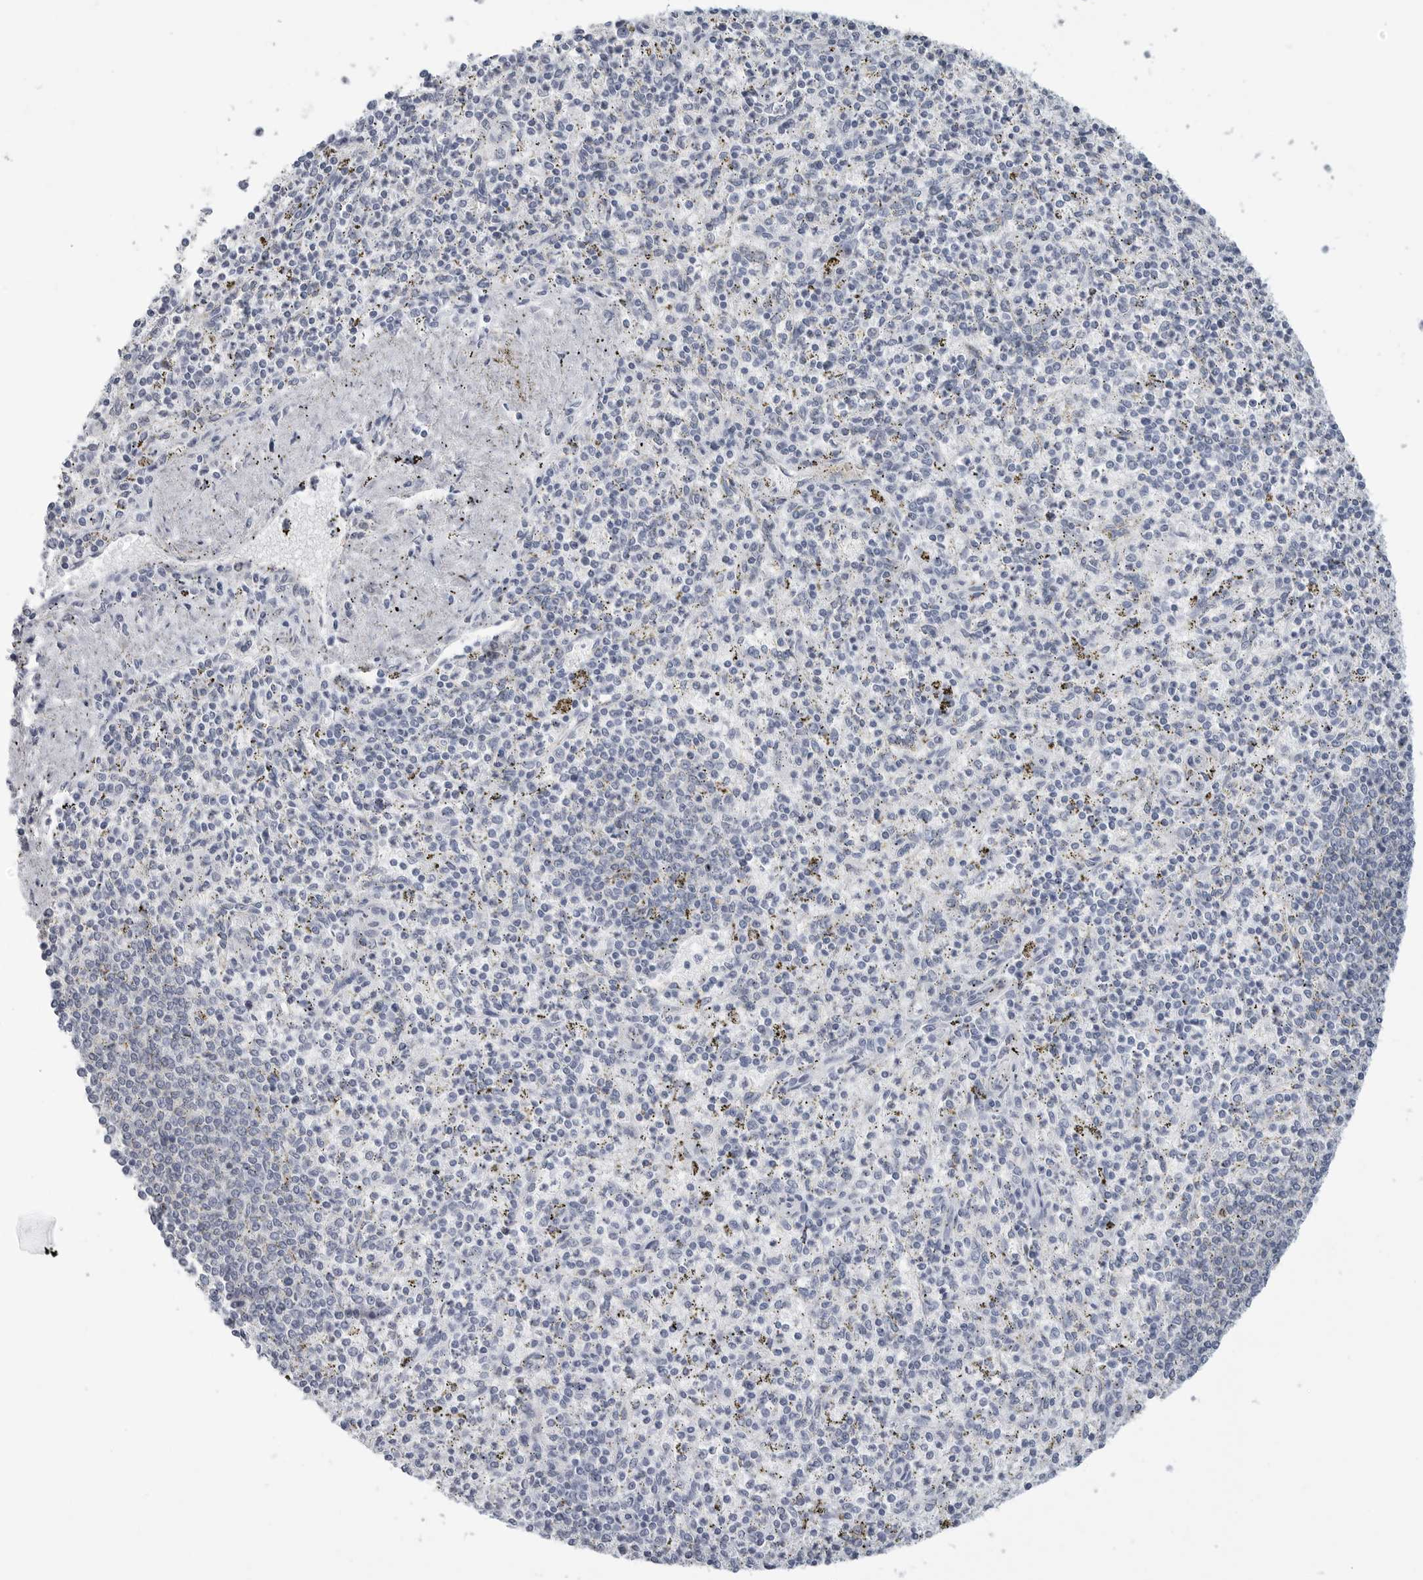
{"staining": {"intensity": "negative", "quantity": "none", "location": "none"}, "tissue": "spleen", "cell_type": "Cells in red pulp", "image_type": "normal", "snomed": [{"axis": "morphology", "description": "Normal tissue, NOS"}, {"axis": "topography", "description": "Spleen"}], "caption": "IHC of normal spleen reveals no positivity in cells in red pulp. (Immunohistochemistry (ihc), brightfield microscopy, high magnification).", "gene": "AMPD1", "patient": {"sex": "male", "age": 72}}